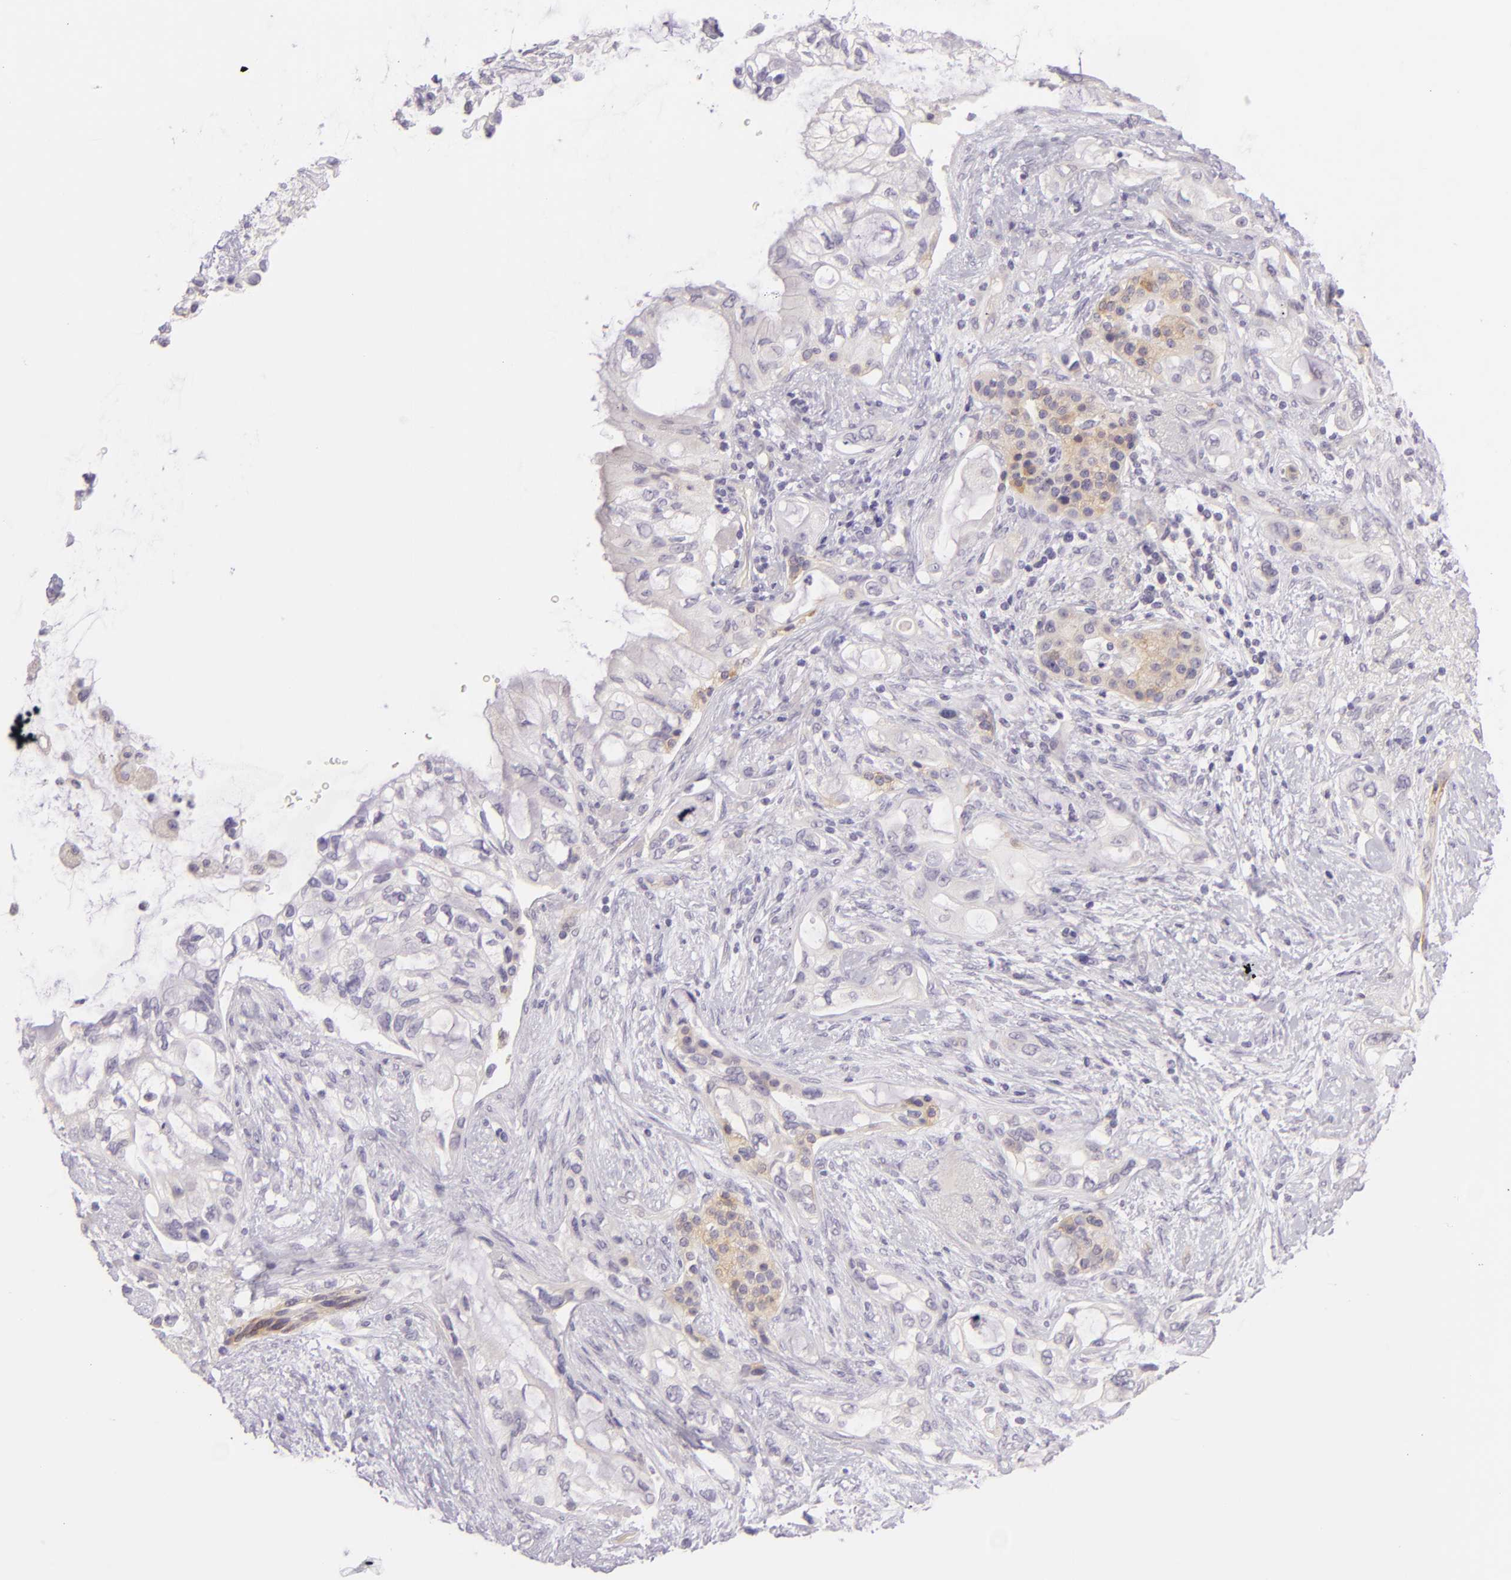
{"staining": {"intensity": "negative", "quantity": "none", "location": "none"}, "tissue": "pancreatic cancer", "cell_type": "Tumor cells", "image_type": "cancer", "snomed": [{"axis": "morphology", "description": "Adenocarcinoma, NOS"}, {"axis": "topography", "description": "Pancreas"}], "caption": "Pancreatic cancer (adenocarcinoma) was stained to show a protein in brown. There is no significant staining in tumor cells. (DAB (3,3'-diaminobenzidine) immunohistochemistry (IHC) with hematoxylin counter stain).", "gene": "ZC3H7B", "patient": {"sex": "female", "age": 70}}